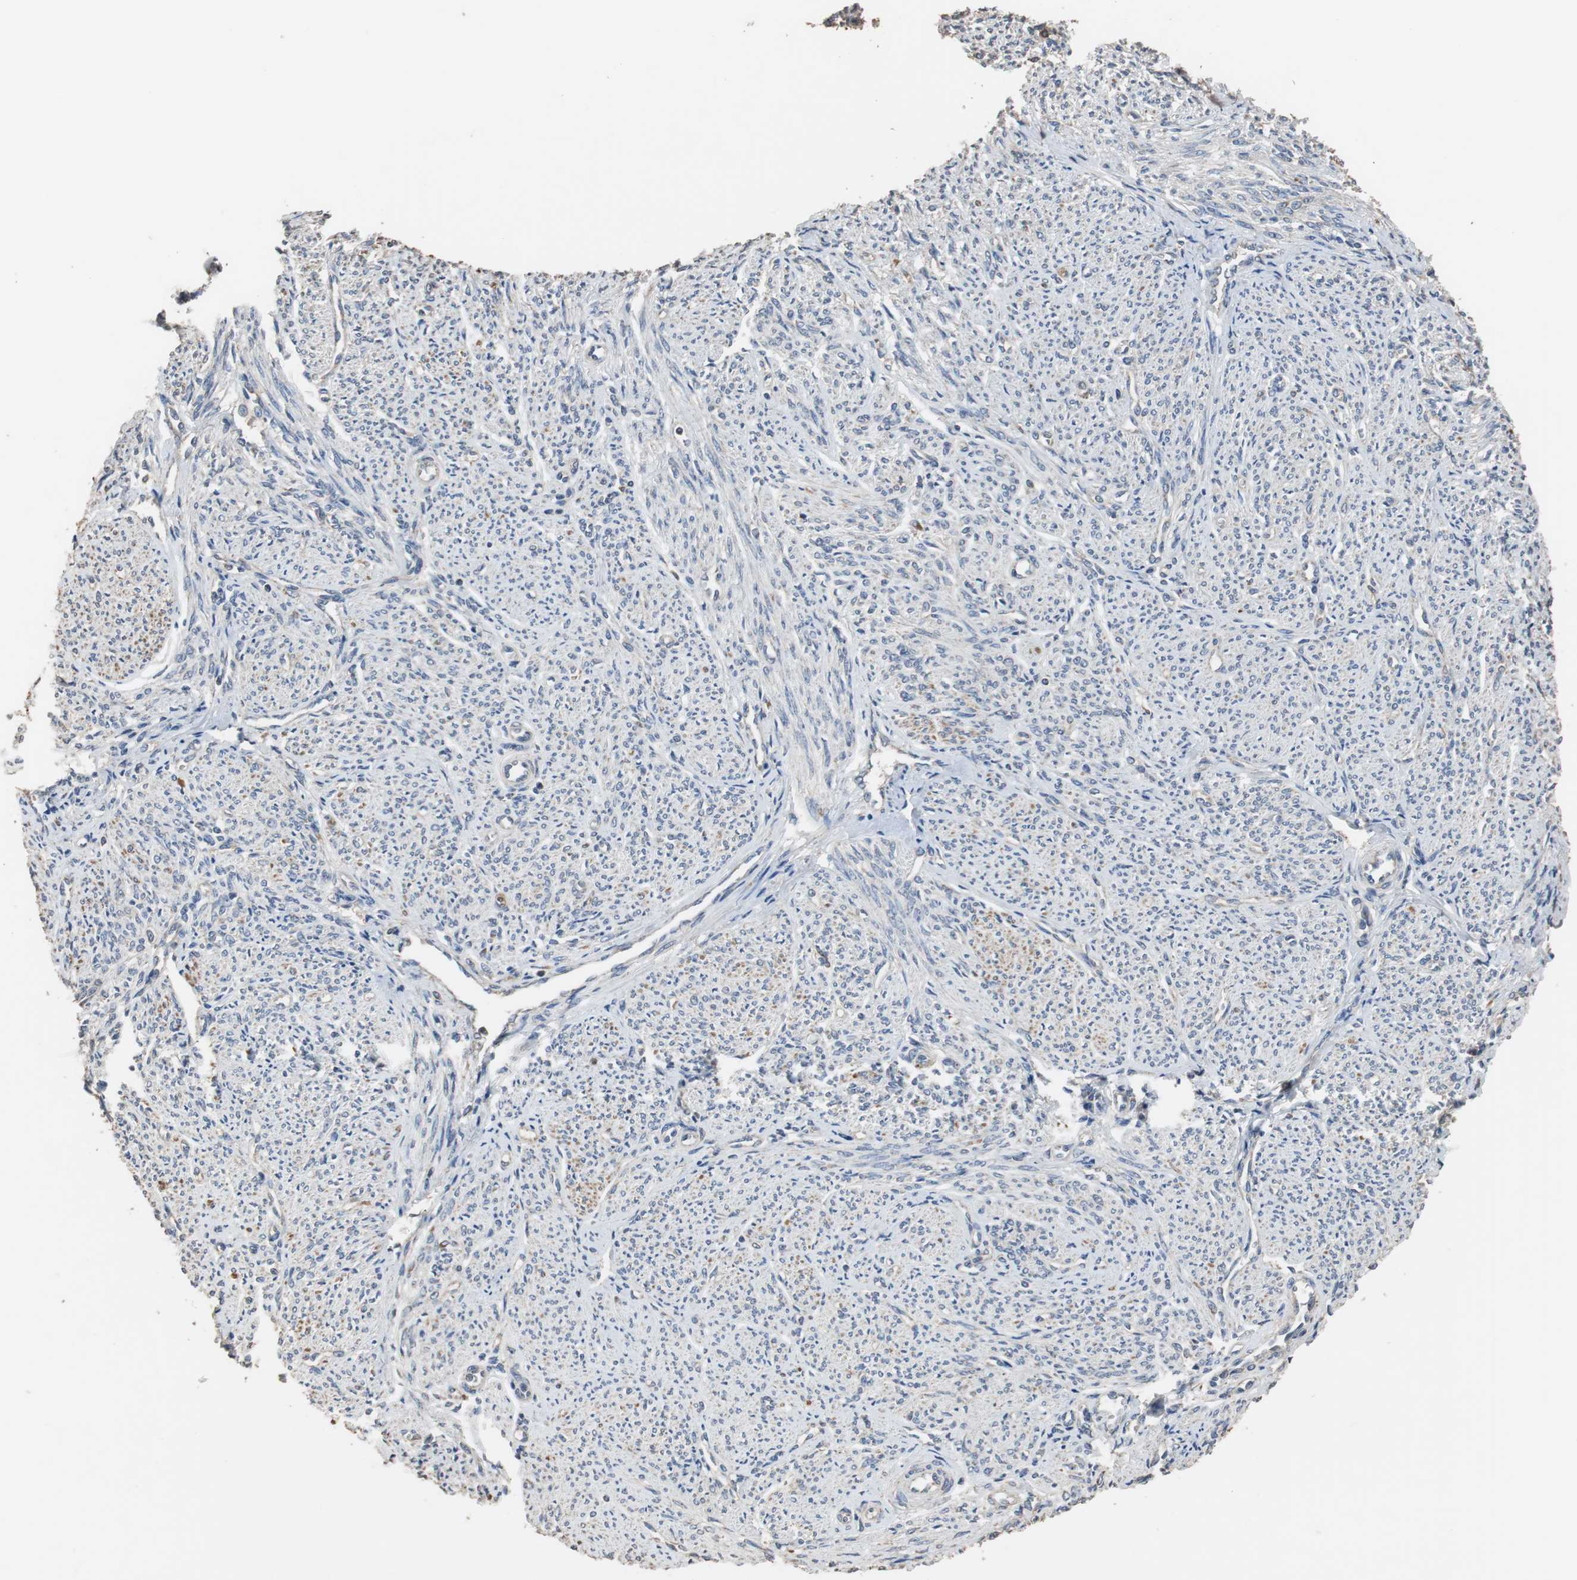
{"staining": {"intensity": "negative", "quantity": "none", "location": "none"}, "tissue": "smooth muscle", "cell_type": "Smooth muscle cells", "image_type": "normal", "snomed": [{"axis": "morphology", "description": "Normal tissue, NOS"}, {"axis": "topography", "description": "Smooth muscle"}], "caption": "IHC of normal smooth muscle exhibits no staining in smooth muscle cells.", "gene": "SCIMP", "patient": {"sex": "female", "age": 65}}